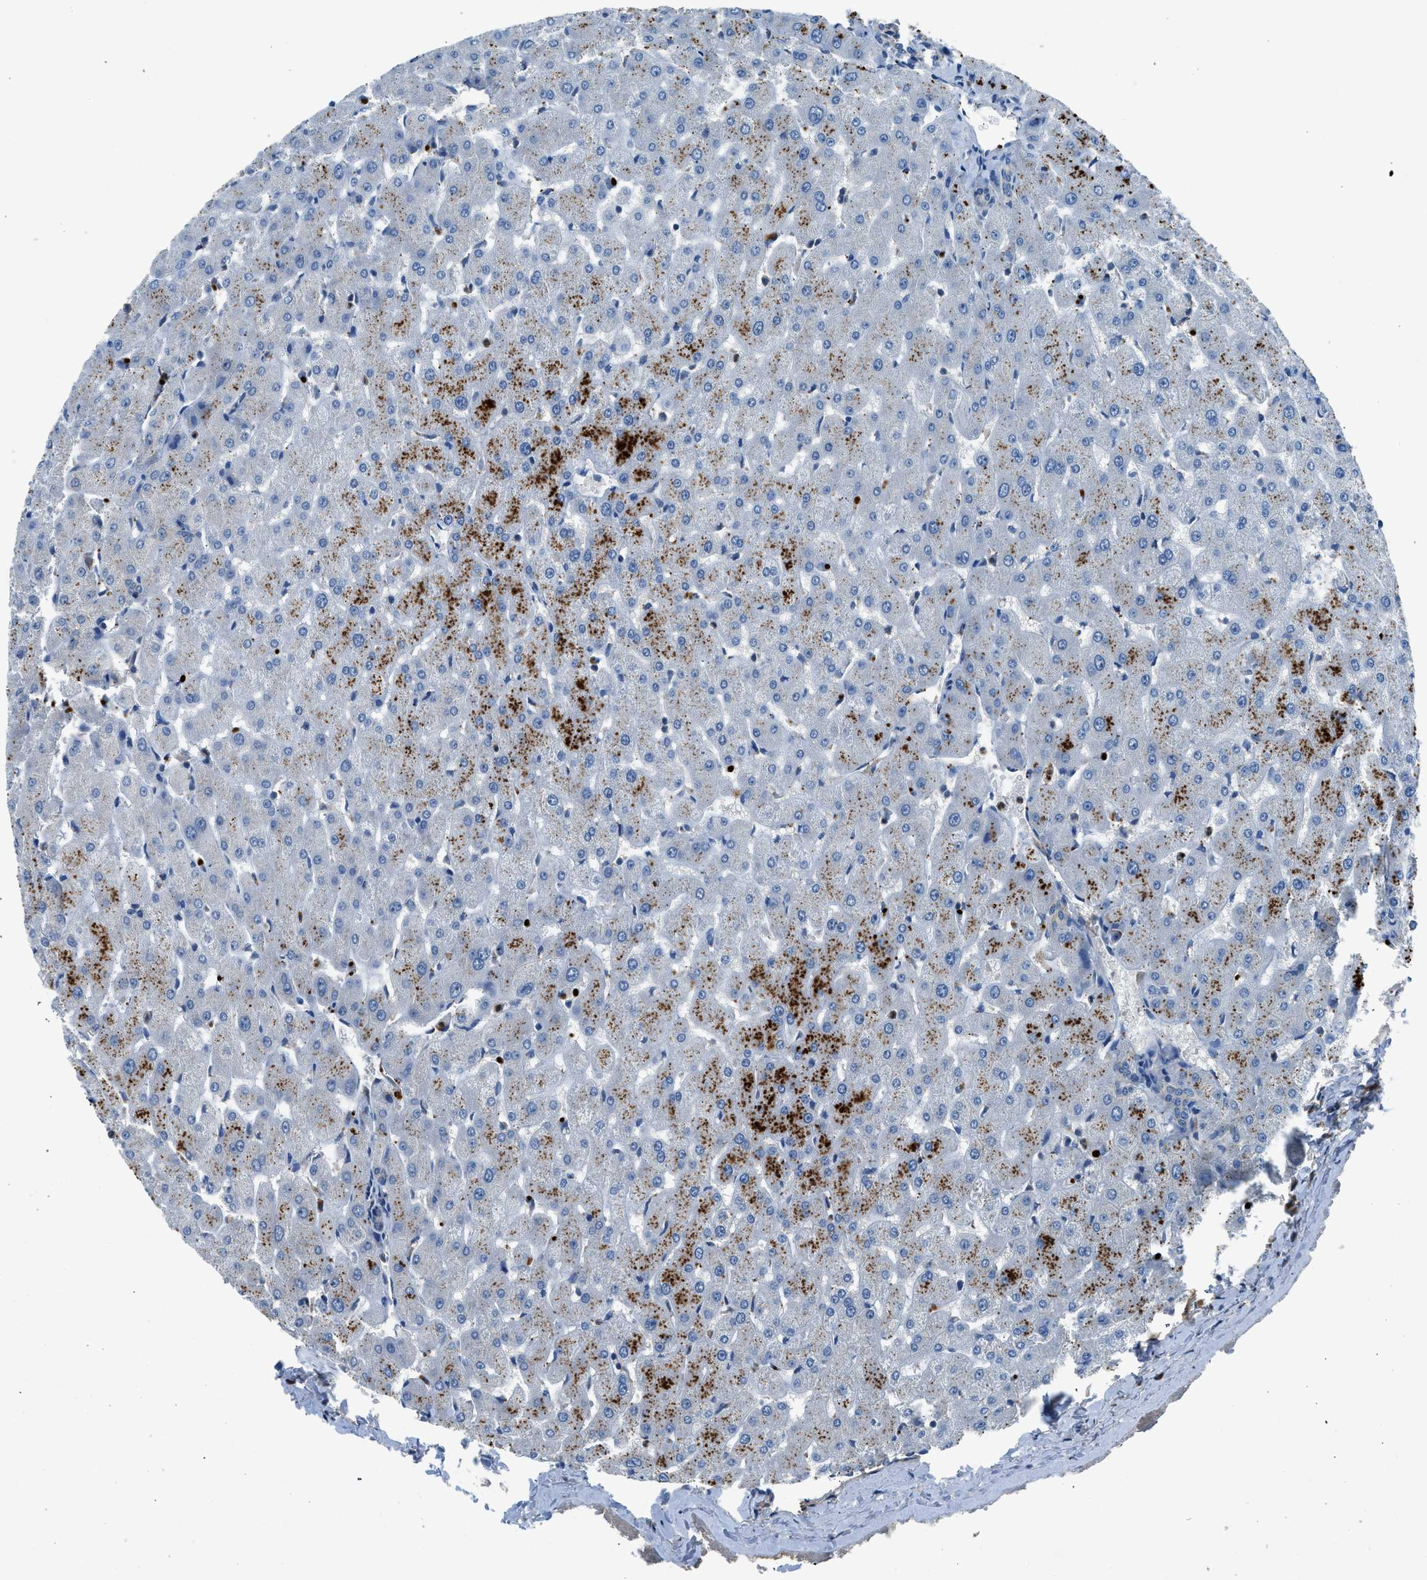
{"staining": {"intensity": "negative", "quantity": "none", "location": "none"}, "tissue": "liver", "cell_type": "Cholangiocytes", "image_type": "normal", "snomed": [{"axis": "morphology", "description": "Normal tissue, NOS"}, {"axis": "topography", "description": "Liver"}], "caption": "Cholangiocytes show no significant protein expression in unremarkable liver. (DAB (3,3'-diaminobenzidine) immunohistochemistry (IHC) with hematoxylin counter stain).", "gene": "BMP1", "patient": {"sex": "female", "age": 63}}